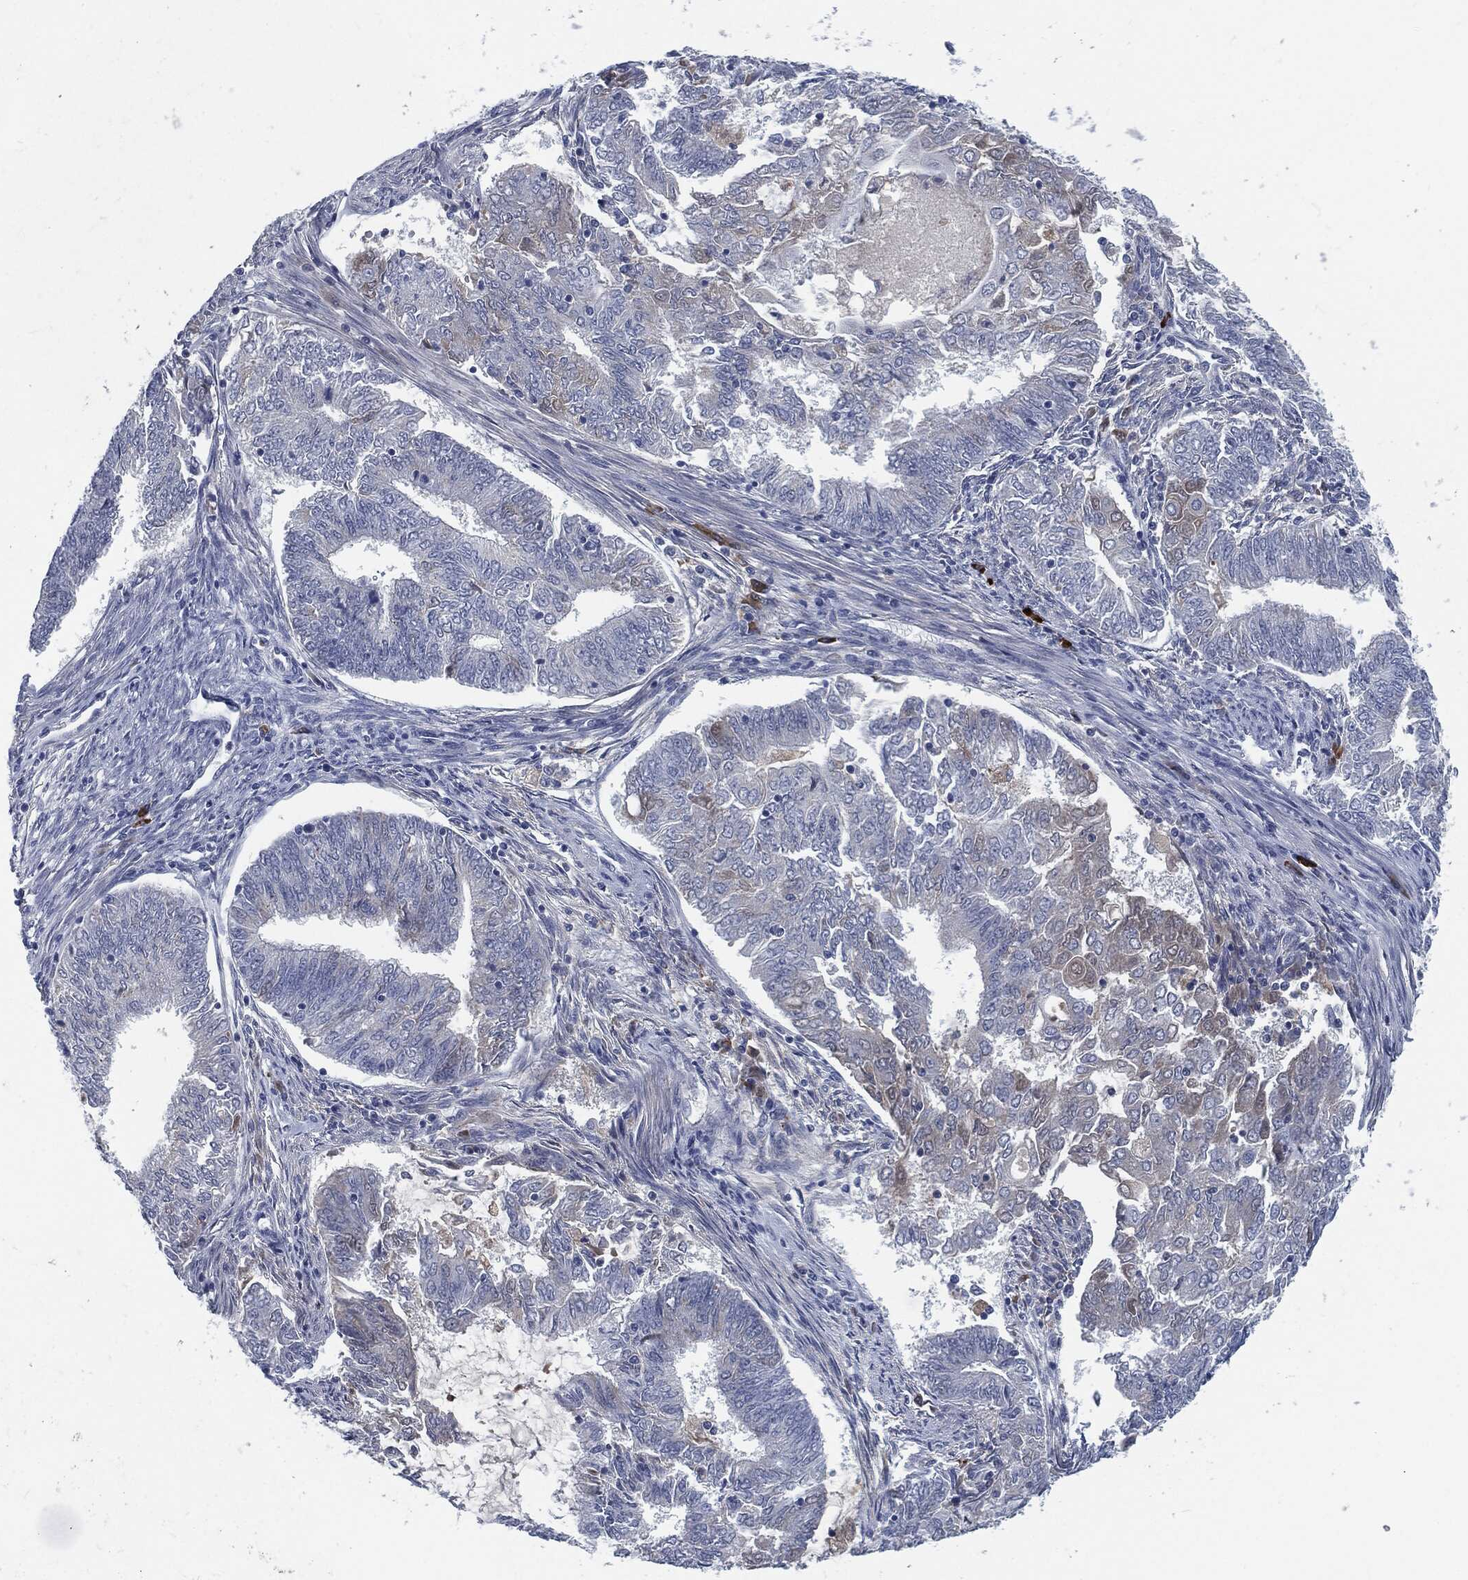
{"staining": {"intensity": "weak", "quantity": "<25%", "location": "cytoplasmic/membranous"}, "tissue": "endometrial cancer", "cell_type": "Tumor cells", "image_type": "cancer", "snomed": [{"axis": "morphology", "description": "Adenocarcinoma, NOS"}, {"axis": "topography", "description": "Endometrium"}], "caption": "There is no significant expression in tumor cells of endometrial cancer. The staining is performed using DAB (3,3'-diaminobenzidine) brown chromogen with nuclei counter-stained in using hematoxylin.", "gene": "MST1", "patient": {"sex": "female", "age": 62}}